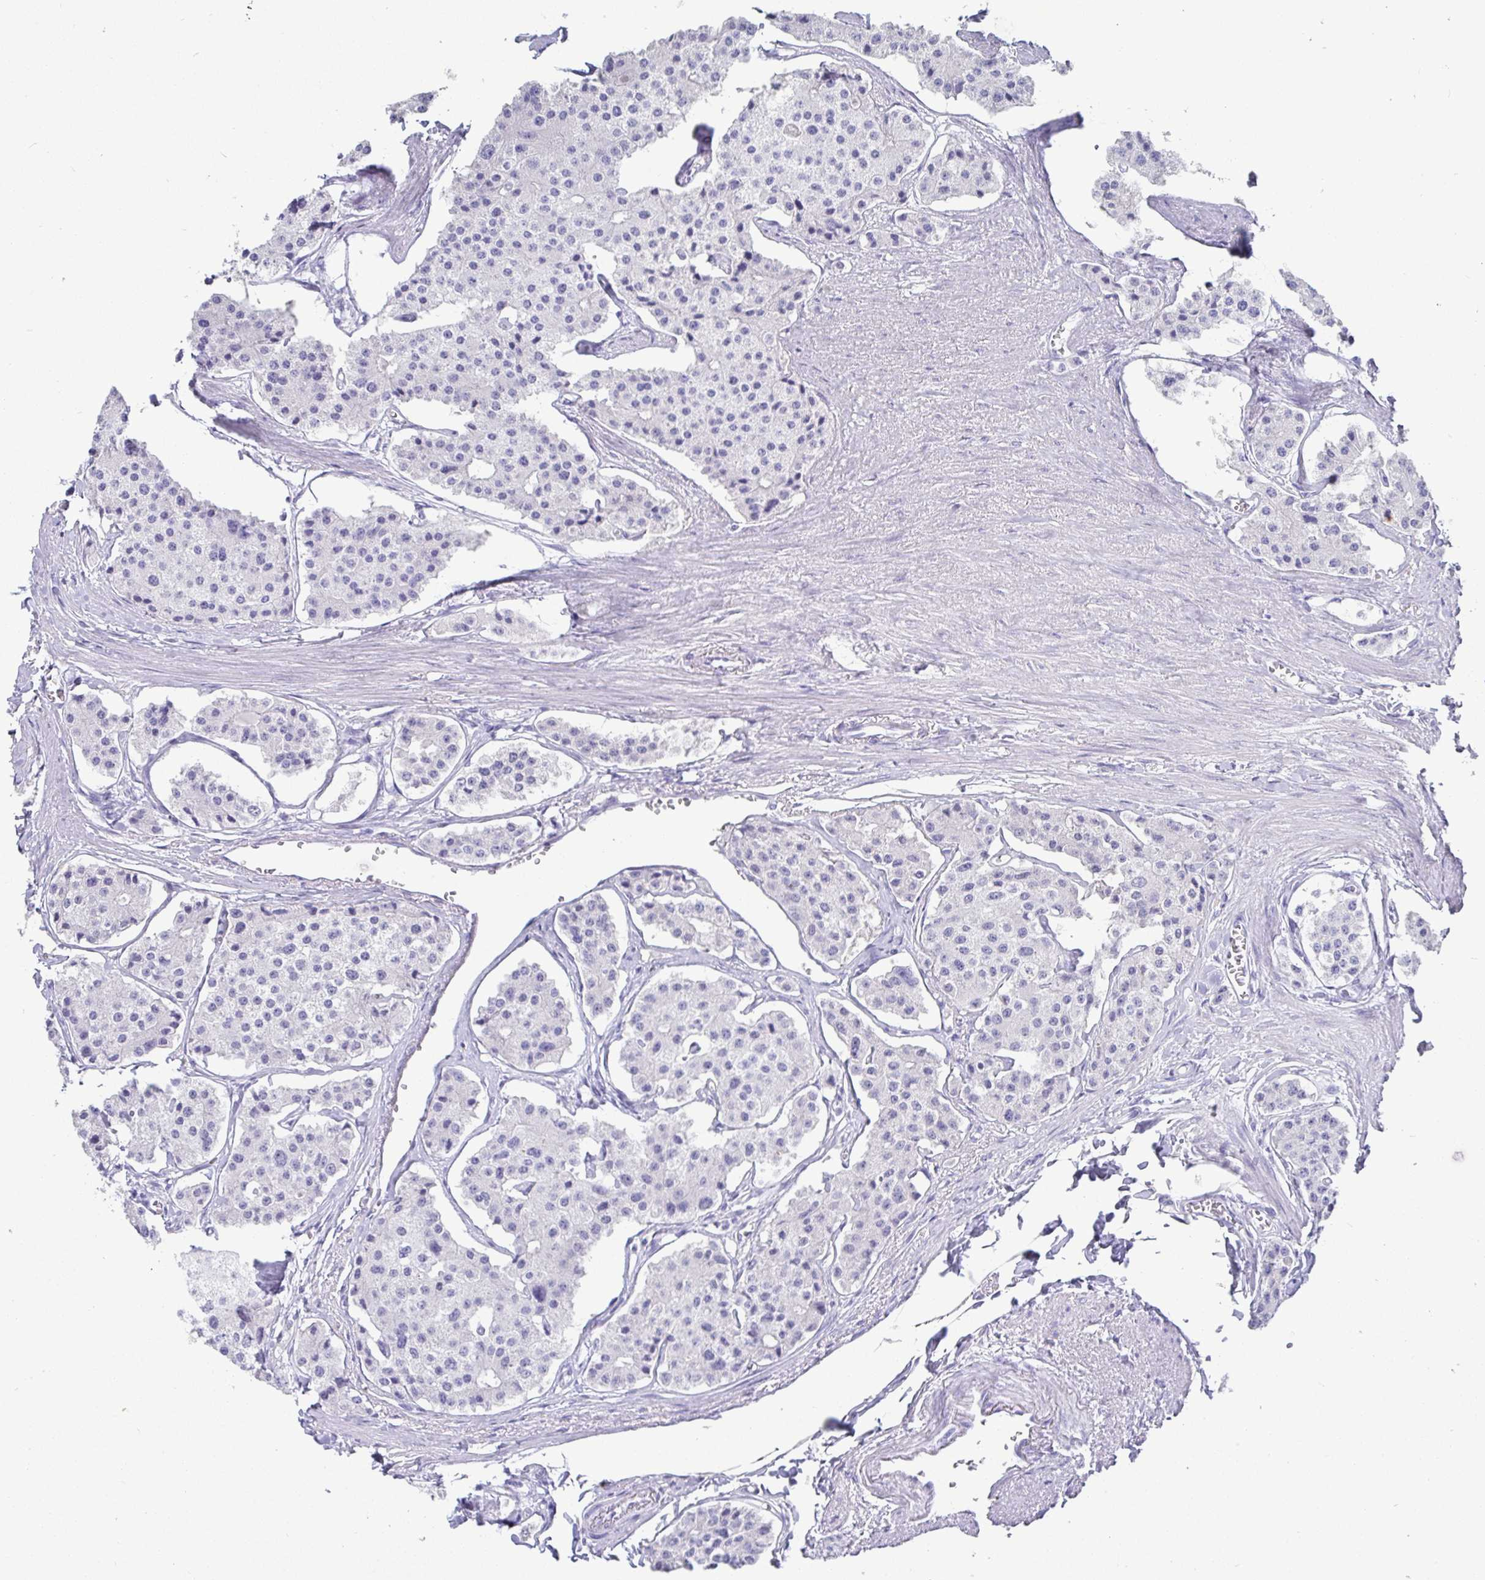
{"staining": {"intensity": "negative", "quantity": "none", "location": "none"}, "tissue": "carcinoid", "cell_type": "Tumor cells", "image_type": "cancer", "snomed": [{"axis": "morphology", "description": "Carcinoid, malignant, NOS"}, {"axis": "topography", "description": "Small intestine"}], "caption": "This is a histopathology image of immunohistochemistry (IHC) staining of carcinoid, which shows no positivity in tumor cells.", "gene": "TMEM241", "patient": {"sex": "female", "age": 65}}